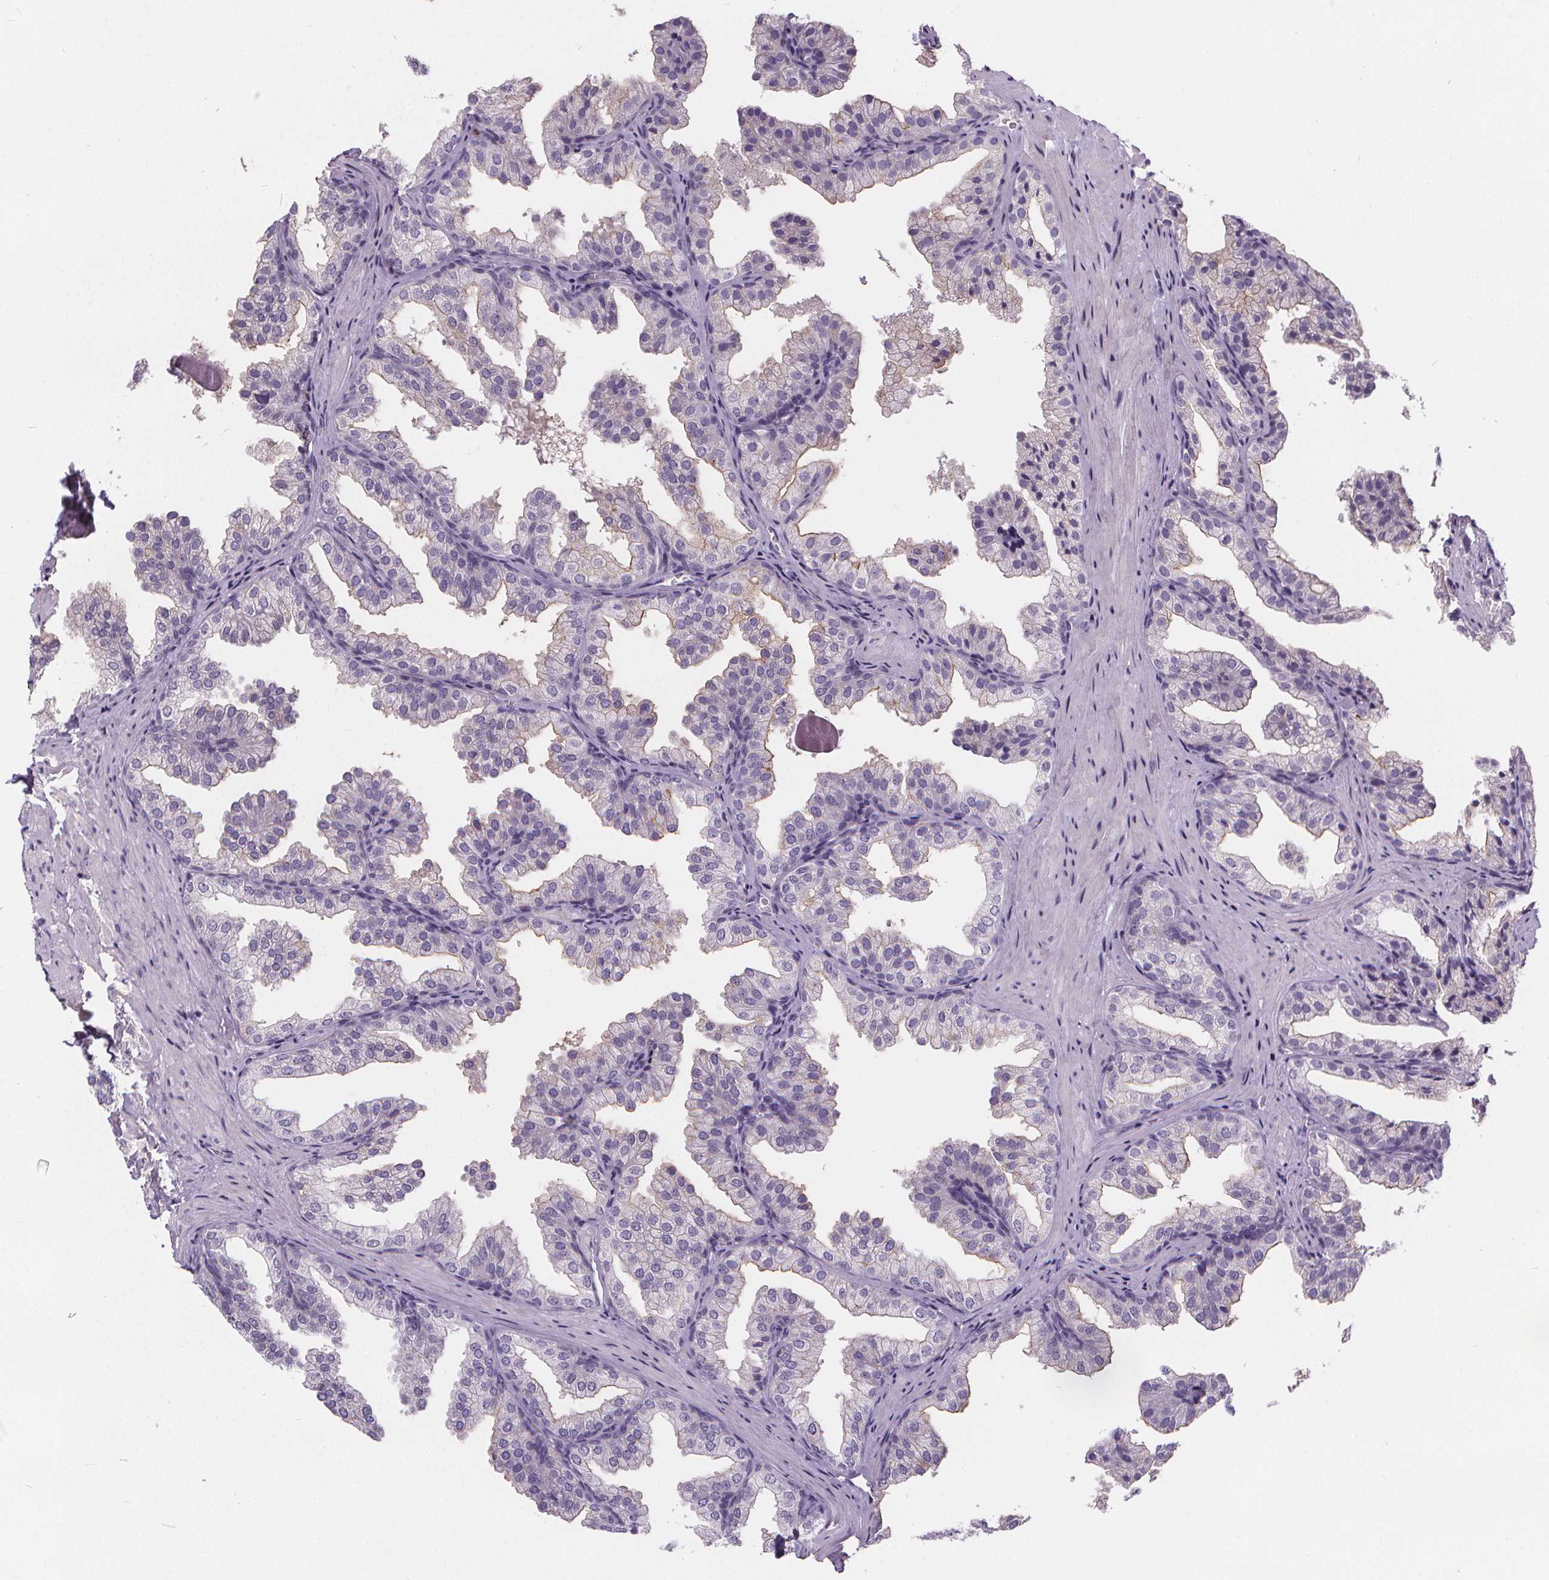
{"staining": {"intensity": "negative", "quantity": "none", "location": "none"}, "tissue": "prostate", "cell_type": "Glandular cells", "image_type": "normal", "snomed": [{"axis": "morphology", "description": "Normal tissue, NOS"}, {"axis": "topography", "description": "Prostate"}], "caption": "Normal prostate was stained to show a protein in brown. There is no significant expression in glandular cells. (Immunohistochemistry (ihc), brightfield microscopy, high magnification).", "gene": "ATP6V1D", "patient": {"sex": "male", "age": 37}}